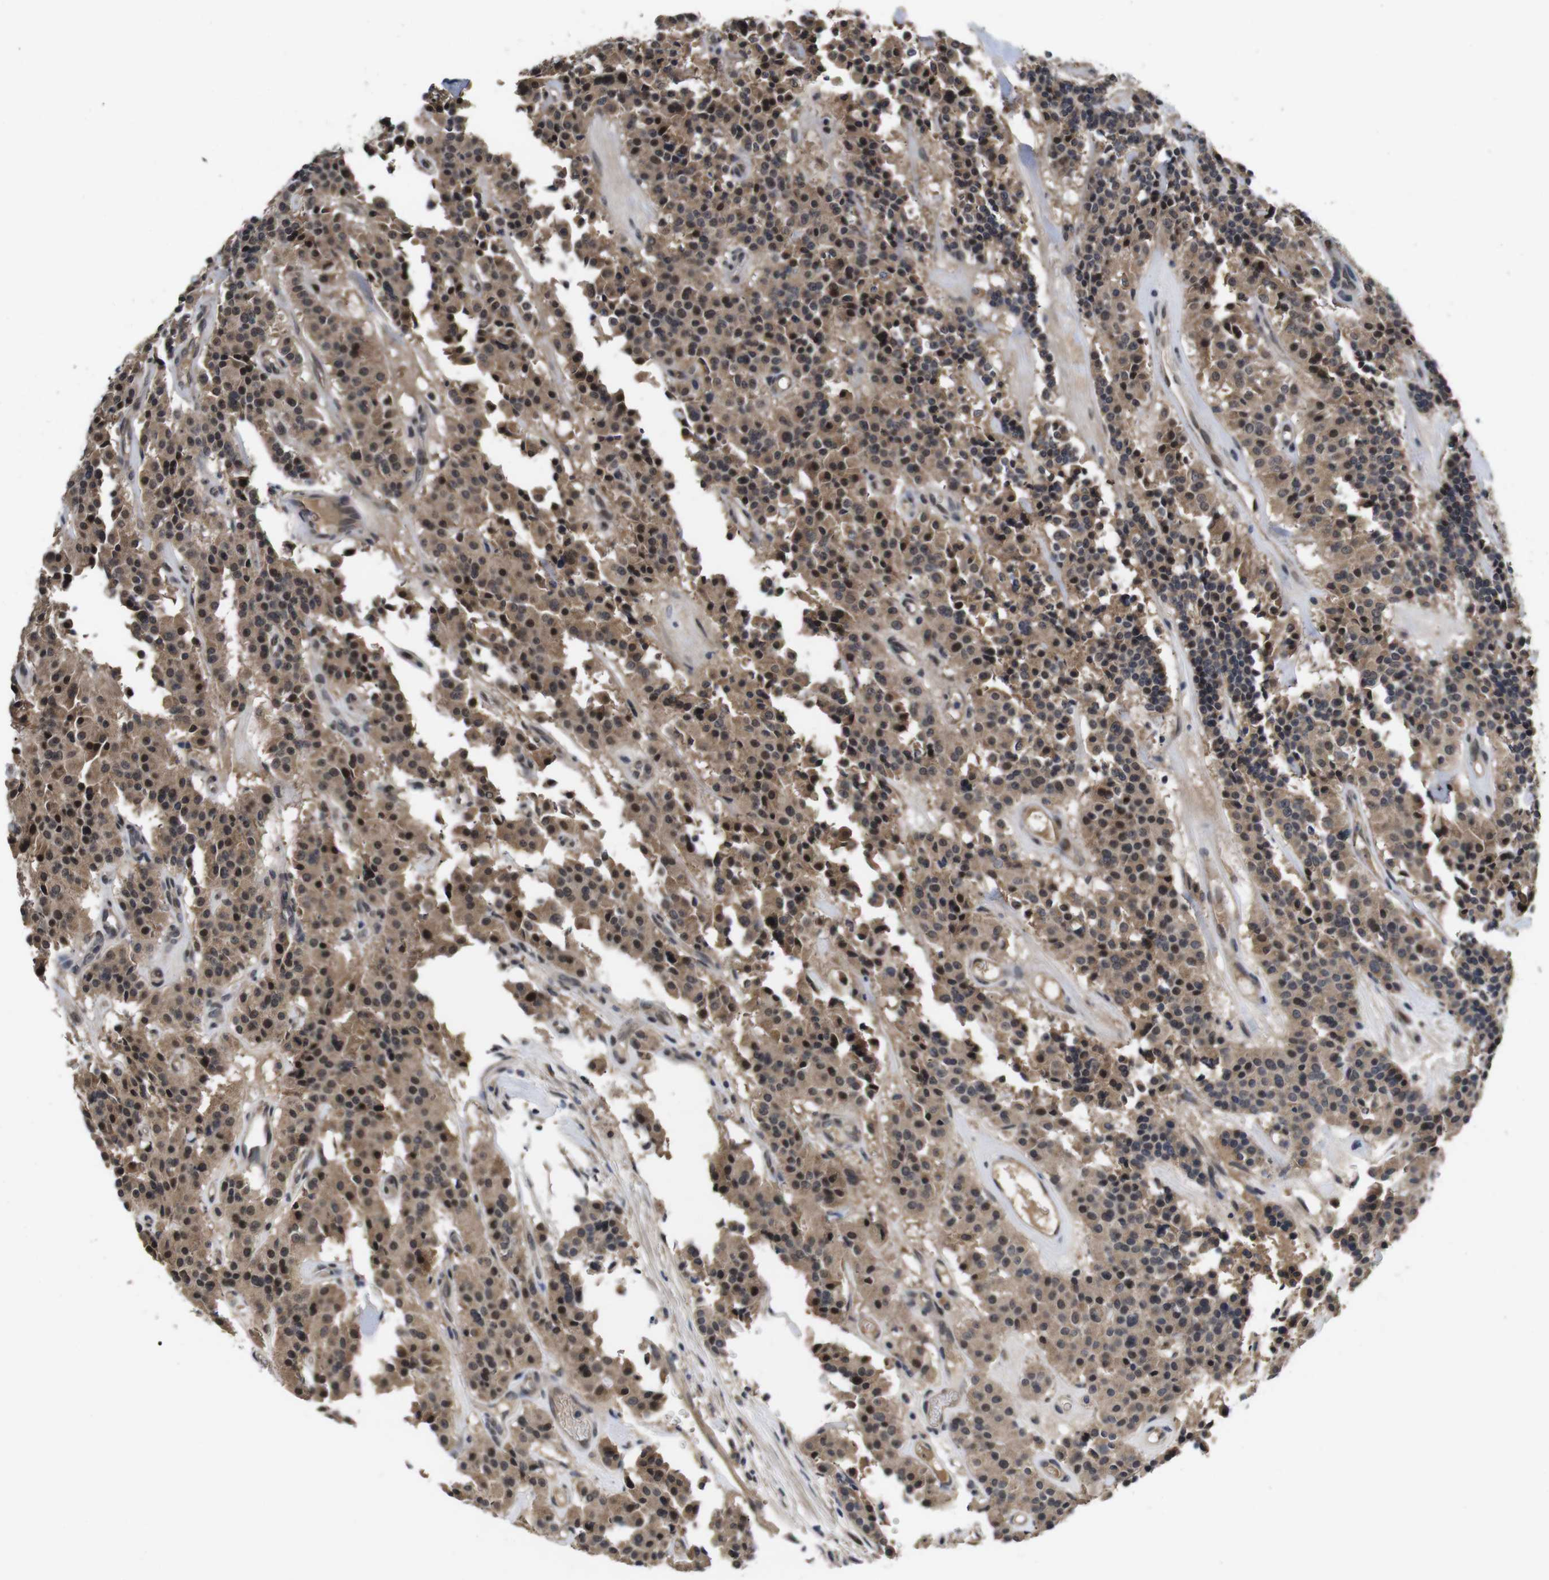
{"staining": {"intensity": "moderate", "quantity": ">75%", "location": "cytoplasmic/membranous,nuclear"}, "tissue": "carcinoid", "cell_type": "Tumor cells", "image_type": "cancer", "snomed": [{"axis": "morphology", "description": "Carcinoid, malignant, NOS"}, {"axis": "topography", "description": "Lung"}], "caption": "Malignant carcinoid stained with DAB IHC demonstrates medium levels of moderate cytoplasmic/membranous and nuclear expression in approximately >75% of tumor cells.", "gene": "ZBTB46", "patient": {"sex": "male", "age": 30}}